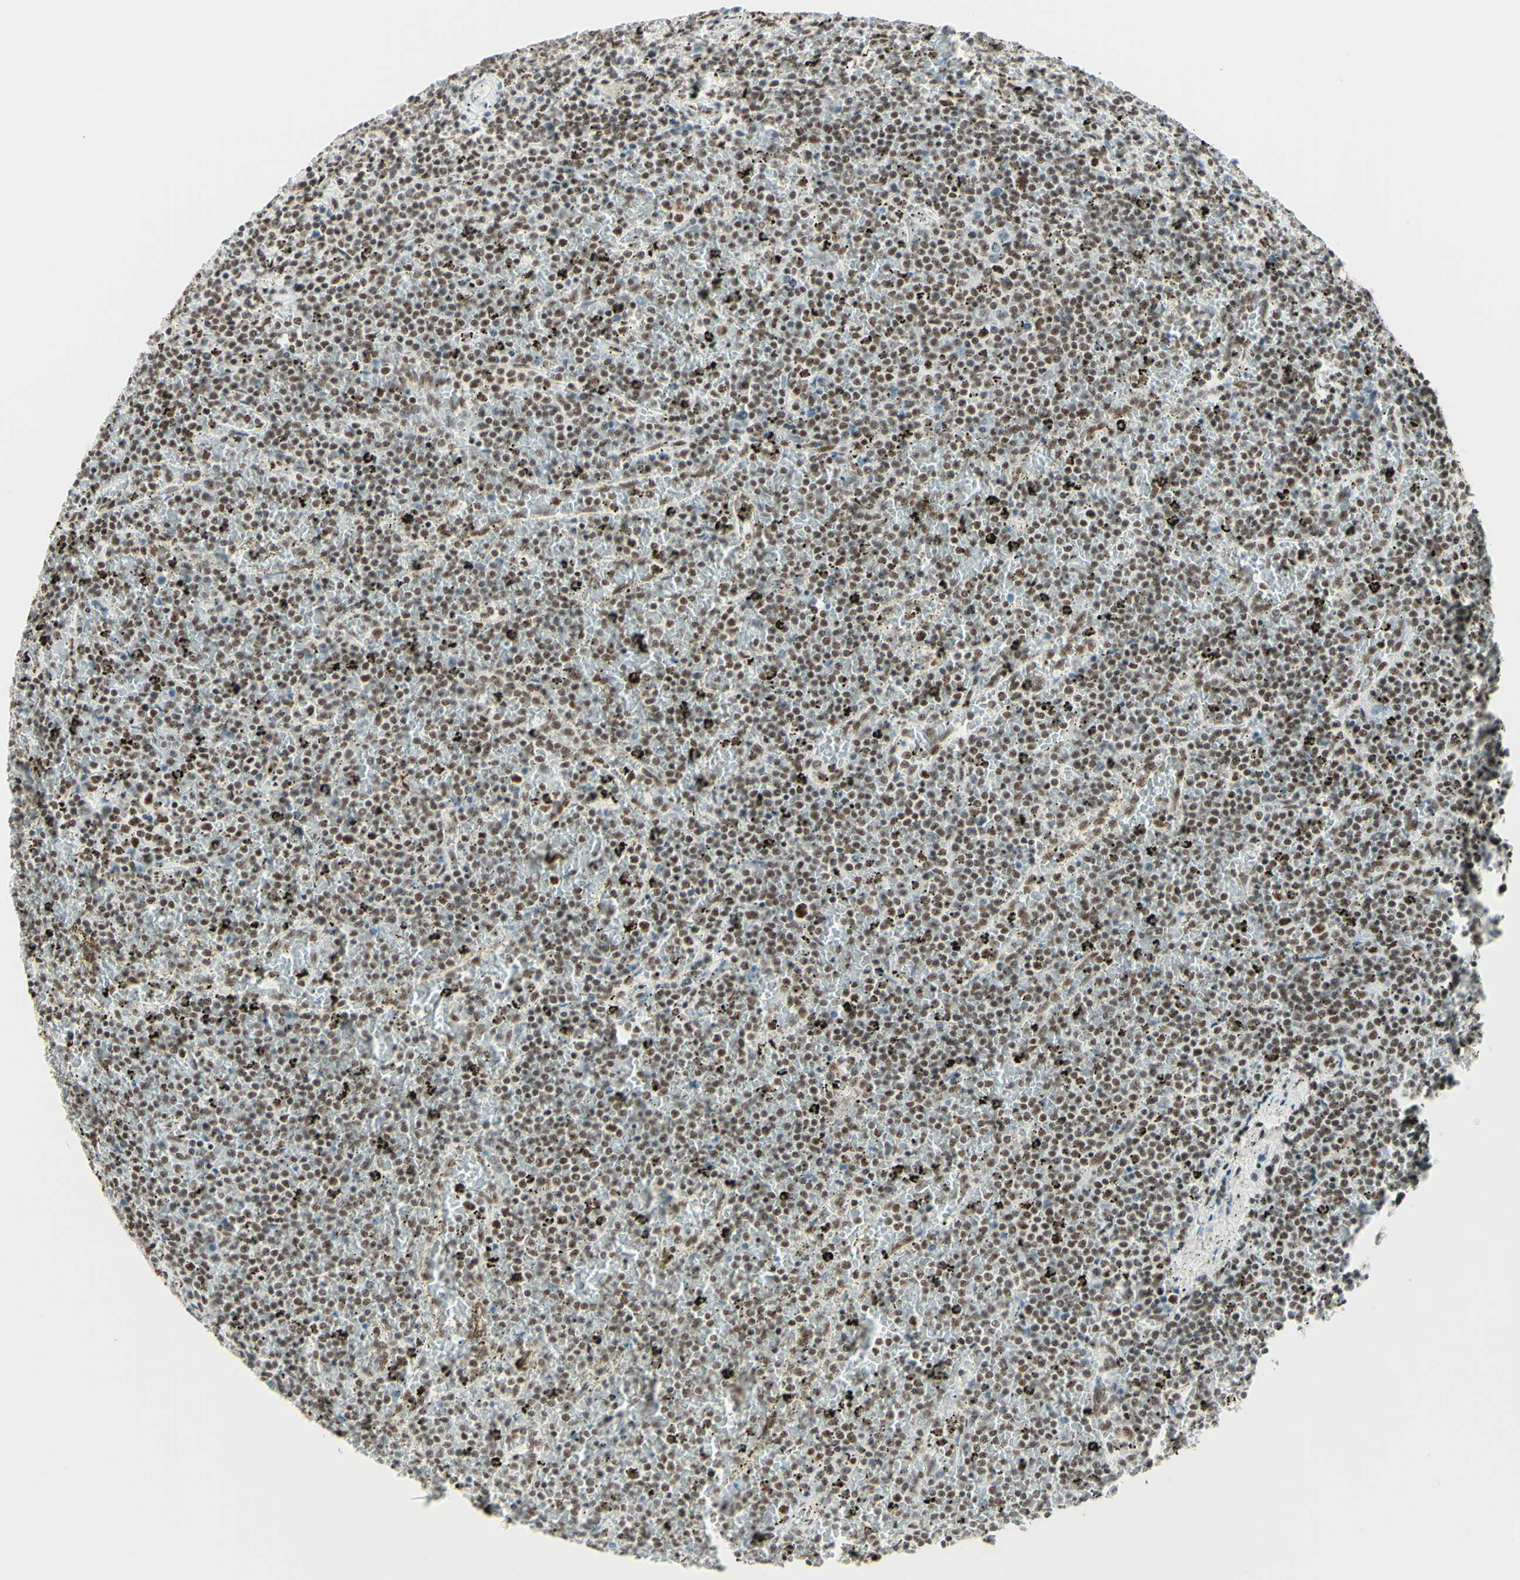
{"staining": {"intensity": "weak", "quantity": ">75%", "location": "nuclear"}, "tissue": "lymphoma", "cell_type": "Tumor cells", "image_type": "cancer", "snomed": [{"axis": "morphology", "description": "Malignant lymphoma, non-Hodgkin's type, Low grade"}, {"axis": "topography", "description": "Spleen"}], "caption": "Protein staining exhibits weak nuclear expression in approximately >75% of tumor cells in low-grade malignant lymphoma, non-Hodgkin's type.", "gene": "WTAP", "patient": {"sex": "female", "age": 77}}